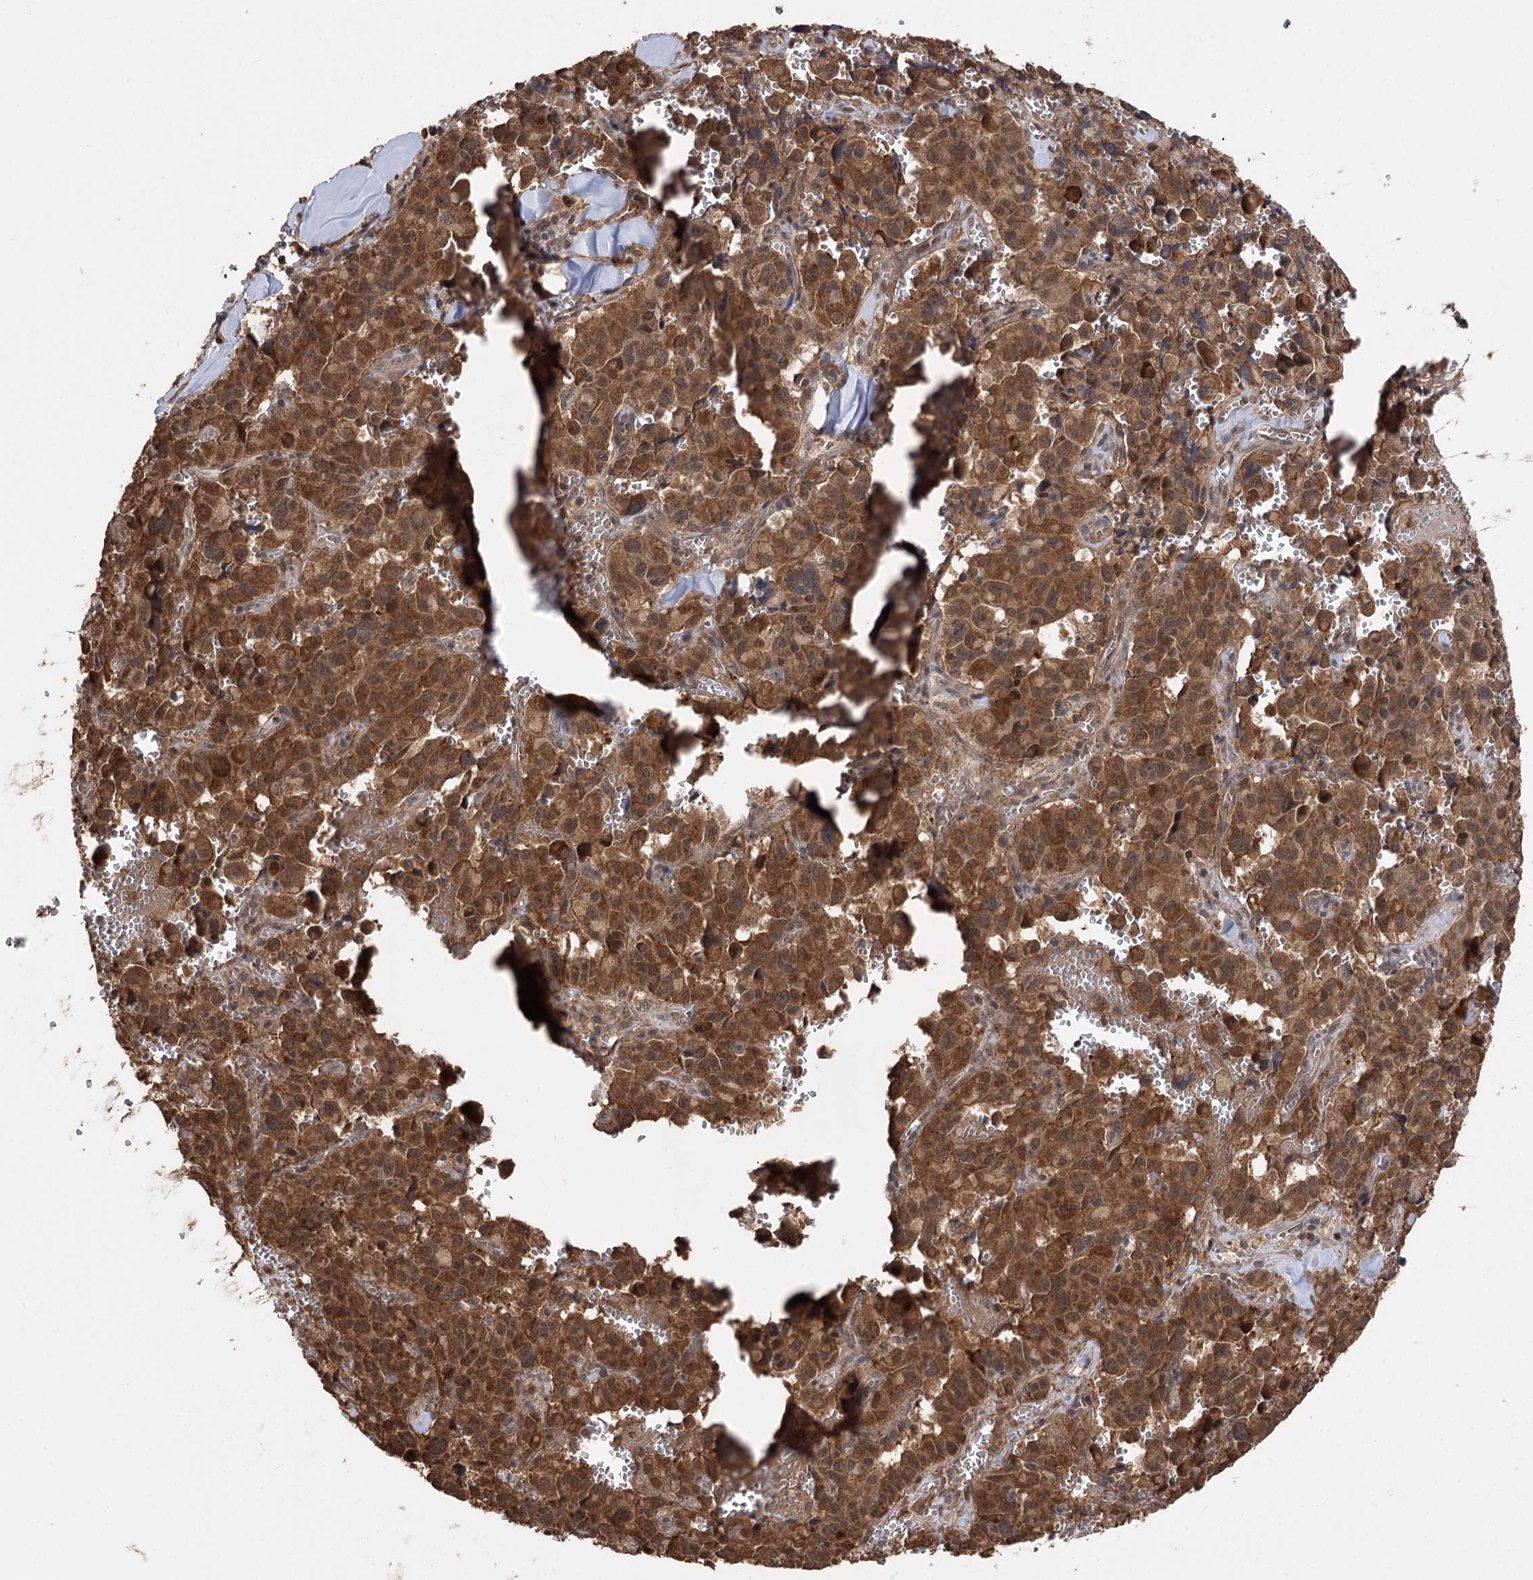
{"staining": {"intensity": "strong", "quantity": ">75%", "location": "cytoplasmic/membranous,nuclear"}, "tissue": "pancreatic cancer", "cell_type": "Tumor cells", "image_type": "cancer", "snomed": [{"axis": "morphology", "description": "Adenocarcinoma, NOS"}, {"axis": "topography", "description": "Pancreas"}], "caption": "A high-resolution micrograph shows immunohistochemistry staining of adenocarcinoma (pancreatic), which demonstrates strong cytoplasmic/membranous and nuclear positivity in approximately >75% of tumor cells.", "gene": "TENM2", "patient": {"sex": "male", "age": 65}}